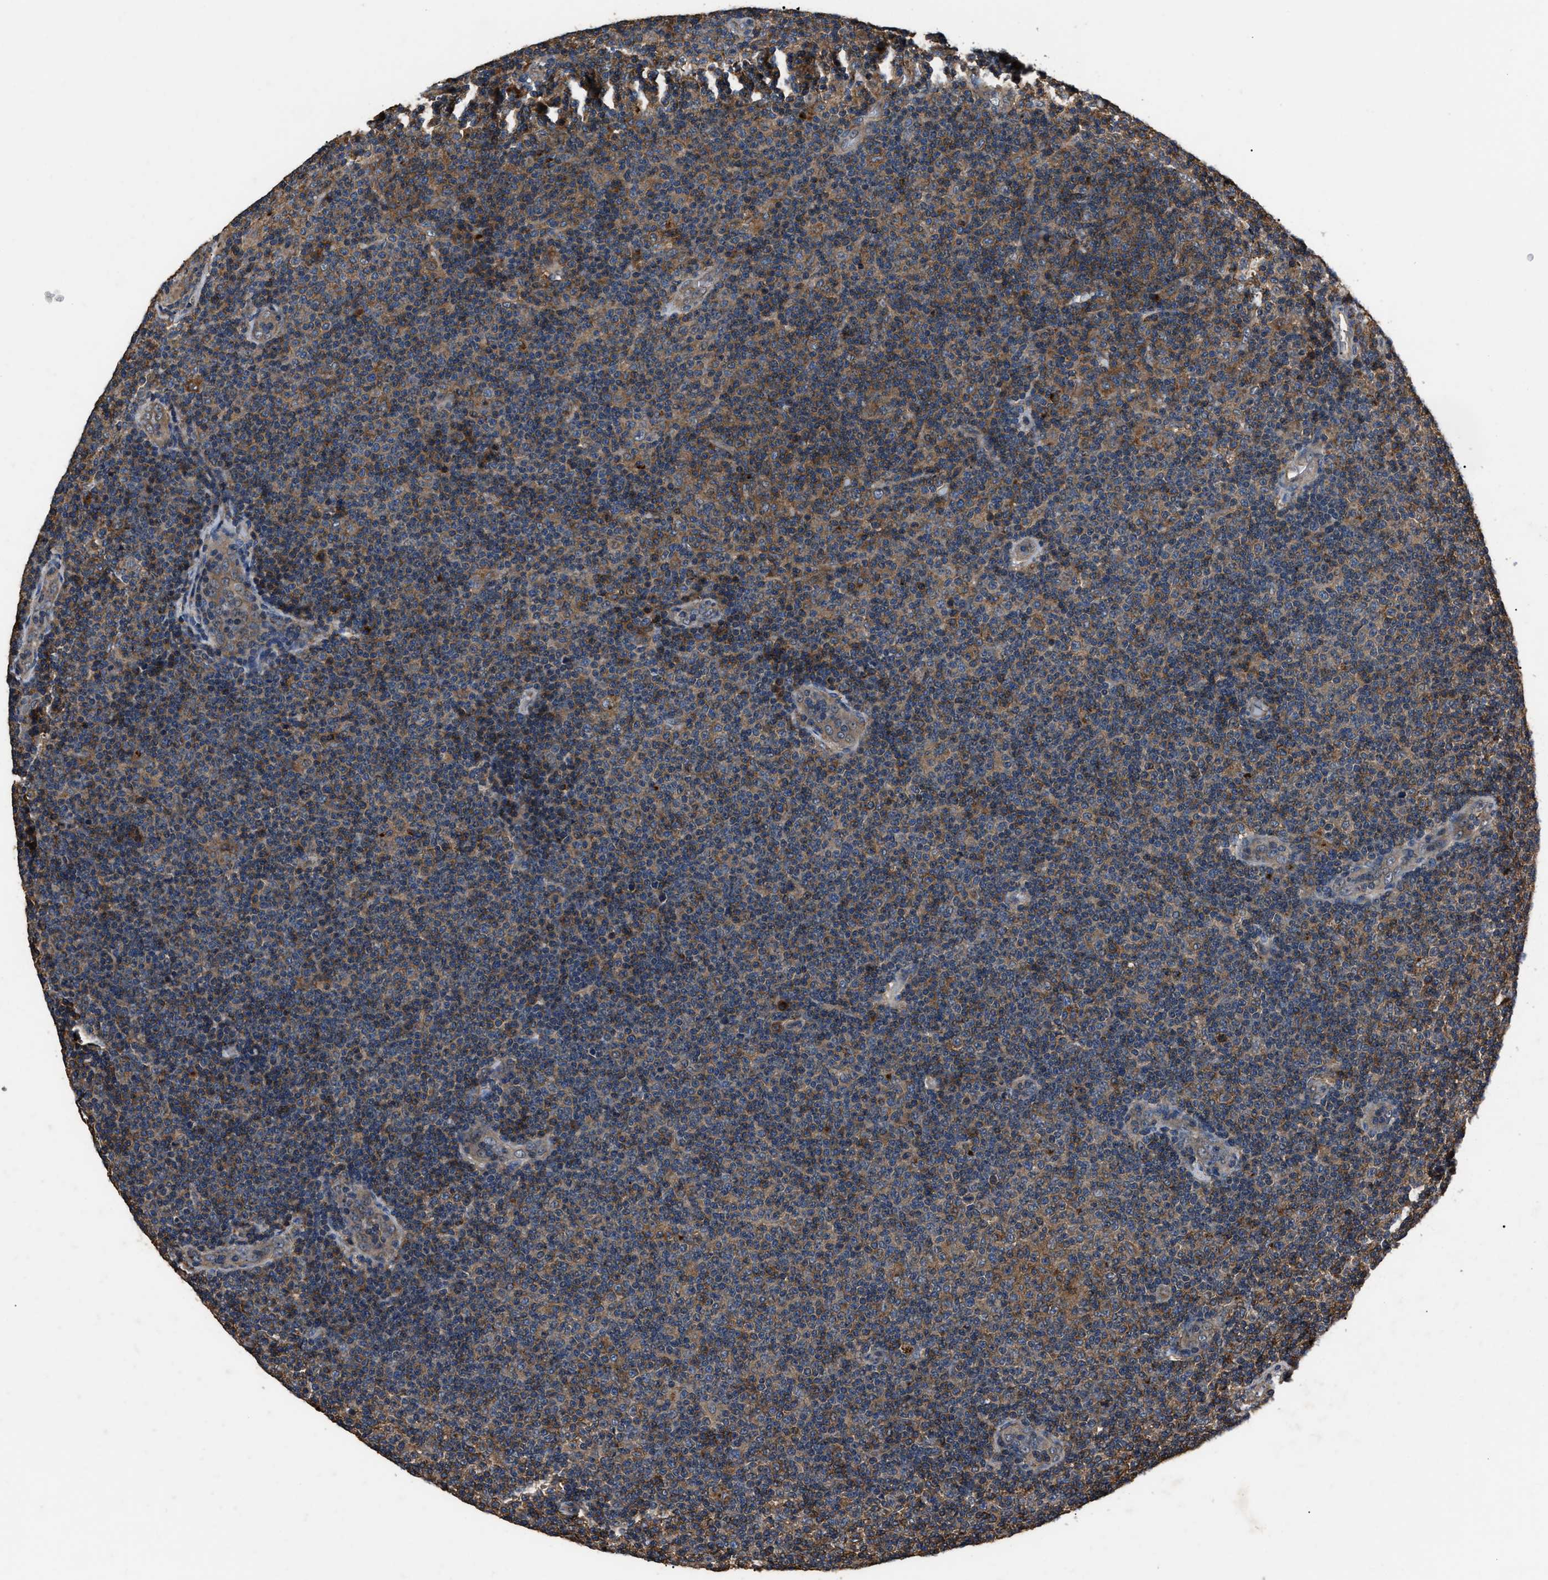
{"staining": {"intensity": "moderate", "quantity": ">75%", "location": "cytoplasmic/membranous"}, "tissue": "lymphoma", "cell_type": "Tumor cells", "image_type": "cancer", "snomed": [{"axis": "morphology", "description": "Malignant lymphoma, non-Hodgkin's type, Low grade"}, {"axis": "topography", "description": "Lymph node"}], "caption": "Brown immunohistochemical staining in malignant lymphoma, non-Hodgkin's type (low-grade) displays moderate cytoplasmic/membranous staining in about >75% of tumor cells. The staining is performed using DAB (3,3'-diaminobenzidine) brown chromogen to label protein expression. The nuclei are counter-stained blue using hematoxylin.", "gene": "RNF216", "patient": {"sex": "male", "age": 83}}